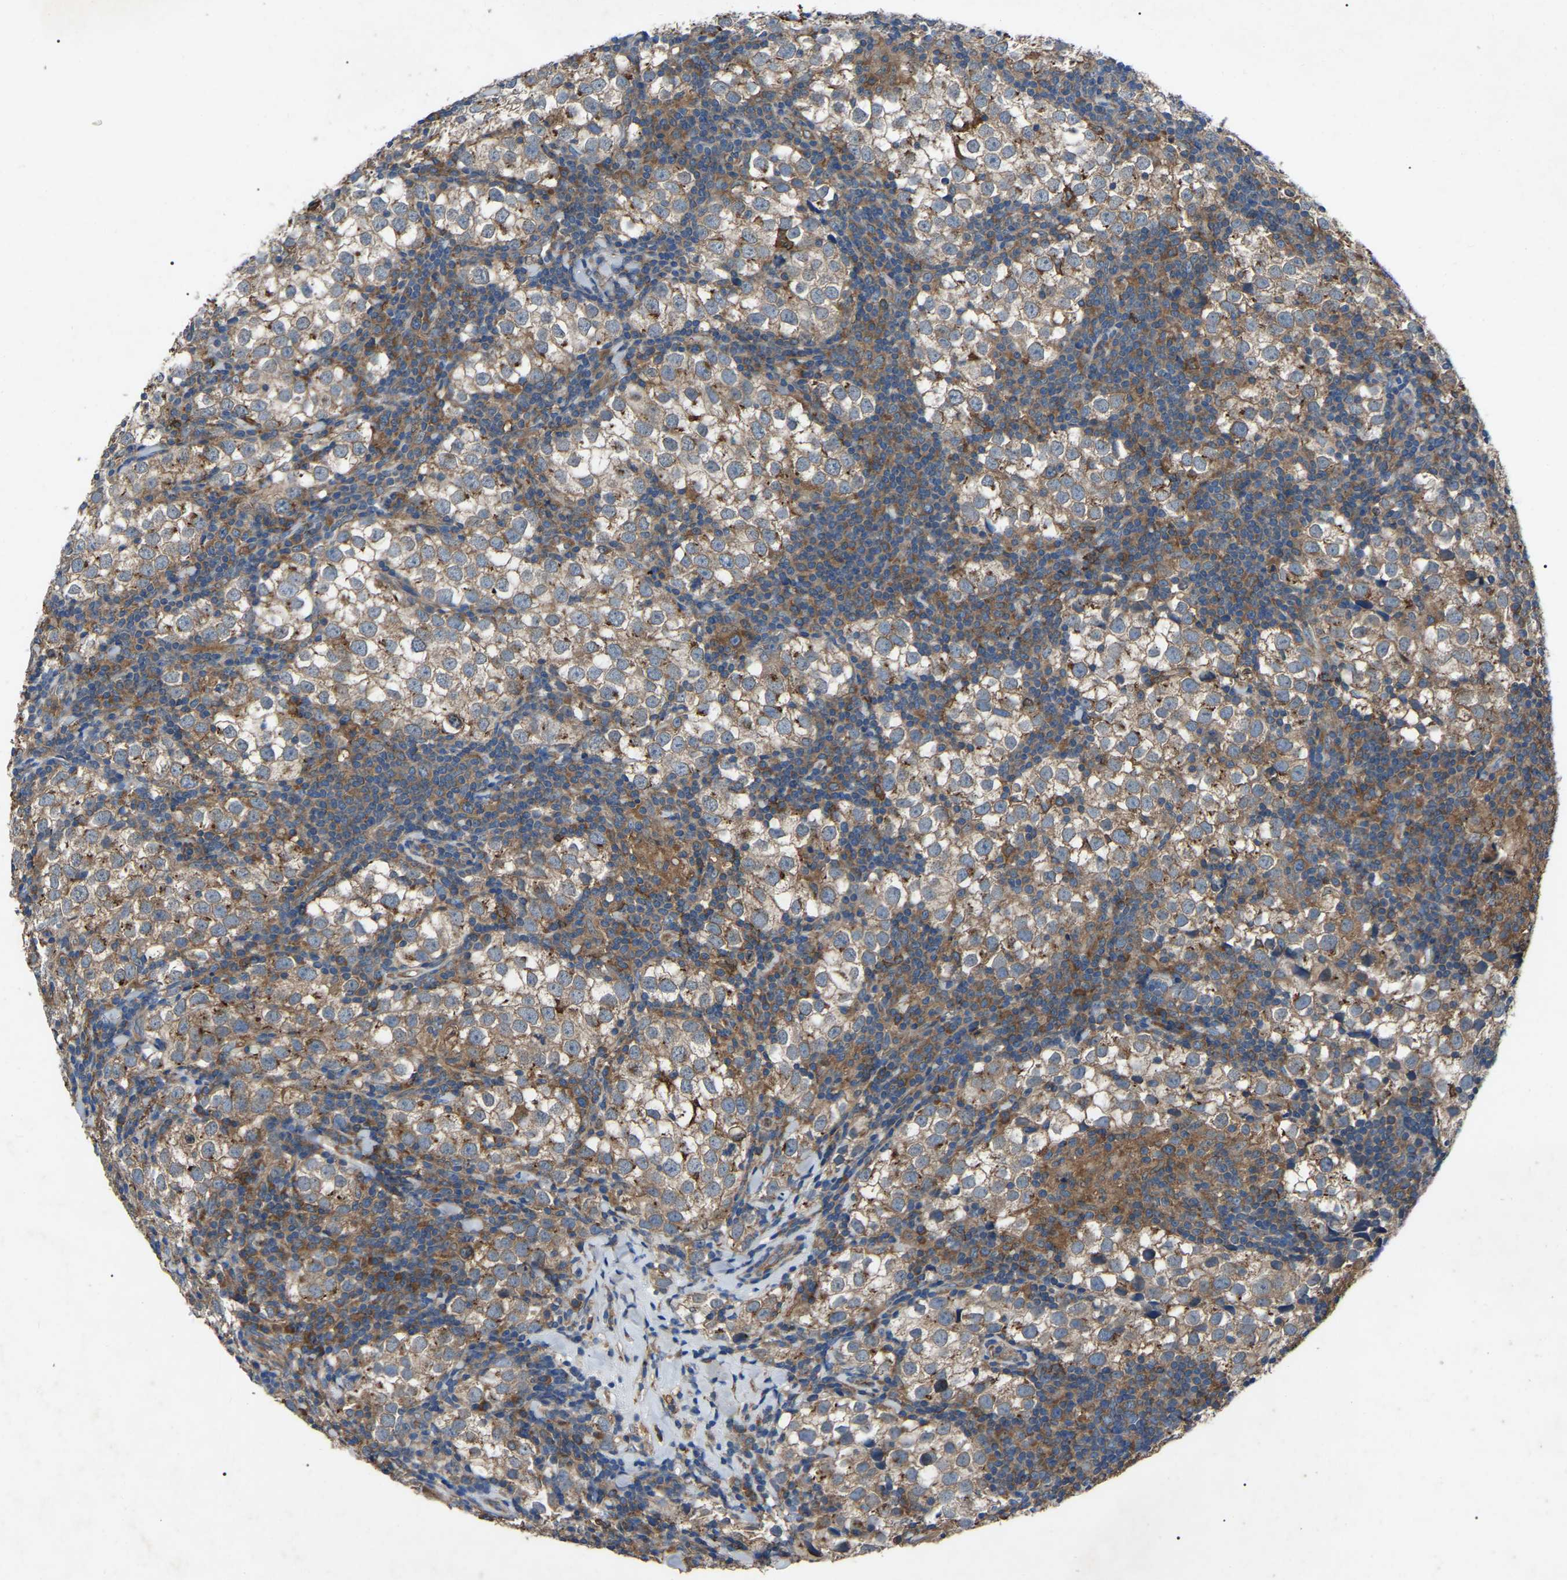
{"staining": {"intensity": "weak", "quantity": ">75%", "location": "cytoplasmic/membranous"}, "tissue": "testis cancer", "cell_type": "Tumor cells", "image_type": "cancer", "snomed": [{"axis": "morphology", "description": "Seminoma, NOS"}, {"axis": "morphology", "description": "Carcinoma, Embryonal, NOS"}, {"axis": "topography", "description": "Testis"}], "caption": "Human testis cancer stained with a protein marker displays weak staining in tumor cells.", "gene": "AIMP1", "patient": {"sex": "male", "age": 36}}